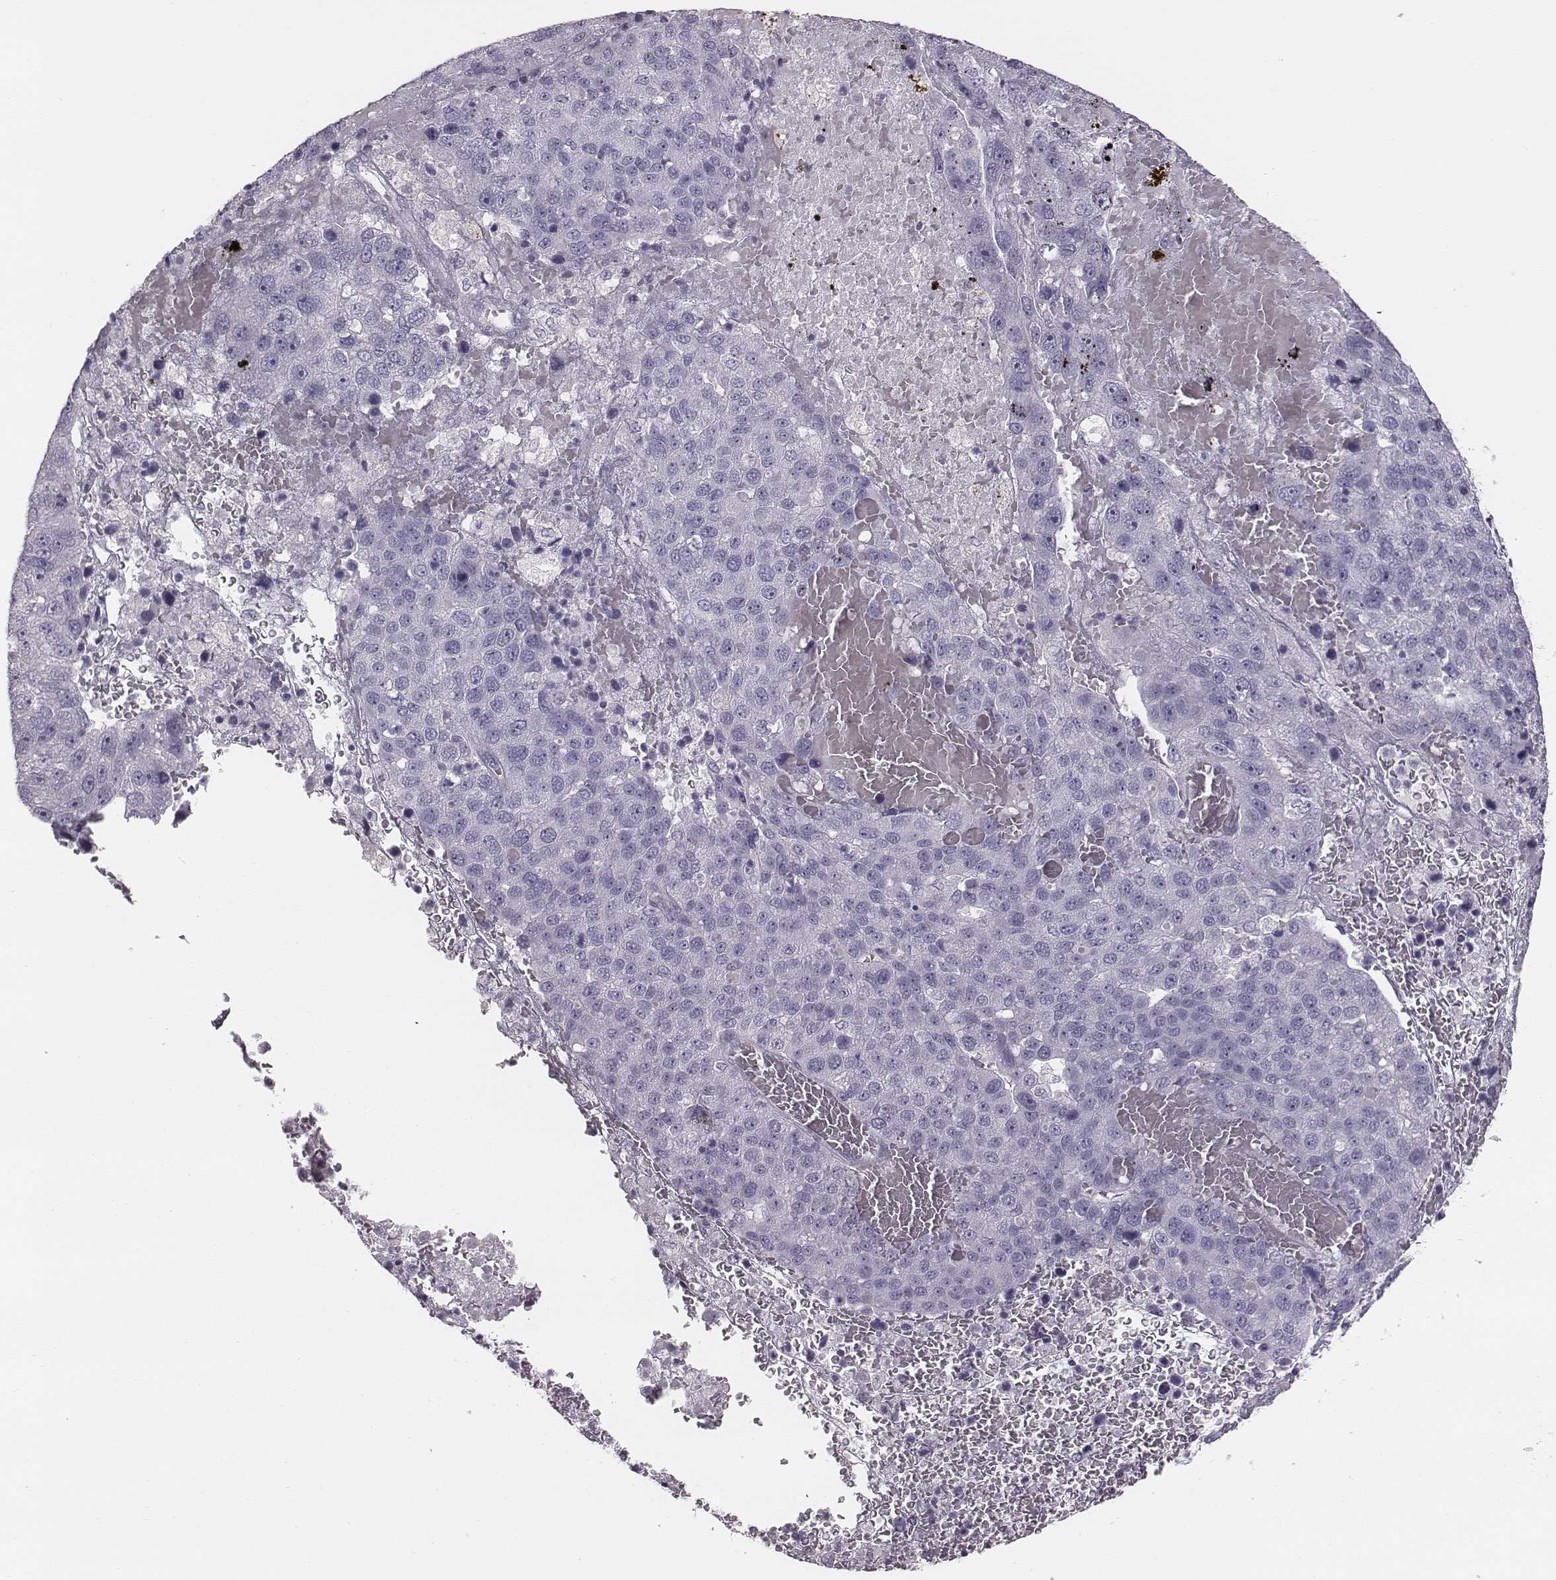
{"staining": {"intensity": "negative", "quantity": "none", "location": "none"}, "tissue": "pancreatic cancer", "cell_type": "Tumor cells", "image_type": "cancer", "snomed": [{"axis": "morphology", "description": "Adenocarcinoma, NOS"}, {"axis": "topography", "description": "Pancreas"}], "caption": "High power microscopy histopathology image of an IHC image of pancreatic adenocarcinoma, revealing no significant positivity in tumor cells.", "gene": "PDE8B", "patient": {"sex": "female", "age": 61}}